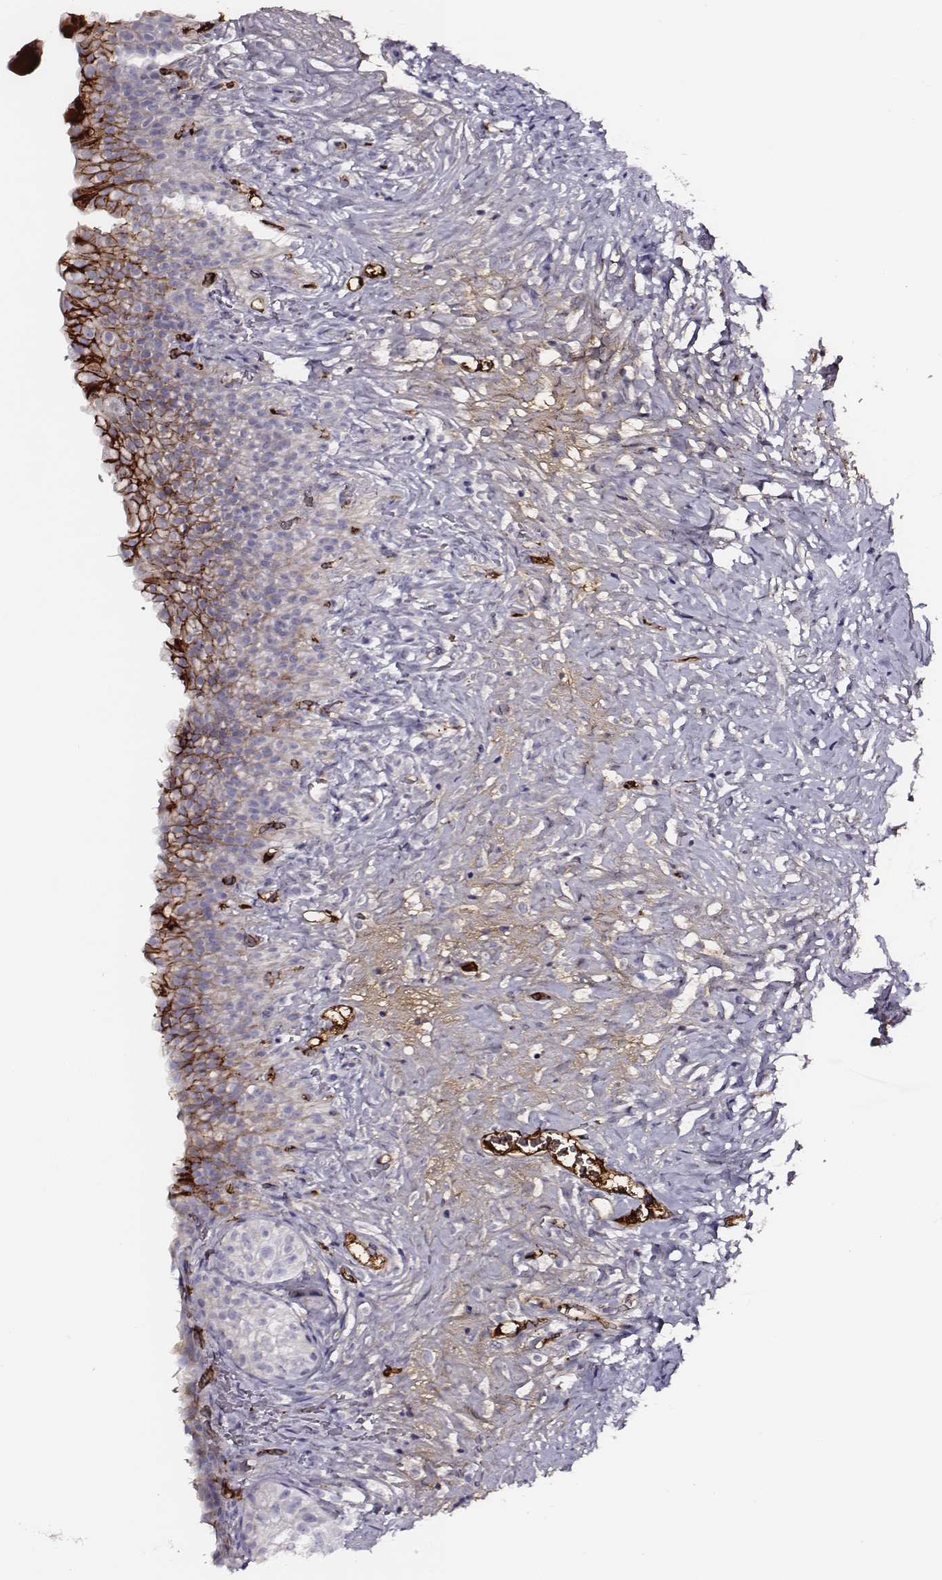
{"staining": {"intensity": "moderate", "quantity": "25%-75%", "location": "cytoplasmic/membranous"}, "tissue": "urinary bladder", "cell_type": "Urothelial cells", "image_type": "normal", "snomed": [{"axis": "morphology", "description": "Normal tissue, NOS"}, {"axis": "topography", "description": "Urinary bladder"}, {"axis": "topography", "description": "Prostate"}], "caption": "IHC image of normal urinary bladder stained for a protein (brown), which reveals medium levels of moderate cytoplasmic/membranous expression in approximately 25%-75% of urothelial cells.", "gene": "TF", "patient": {"sex": "male", "age": 76}}